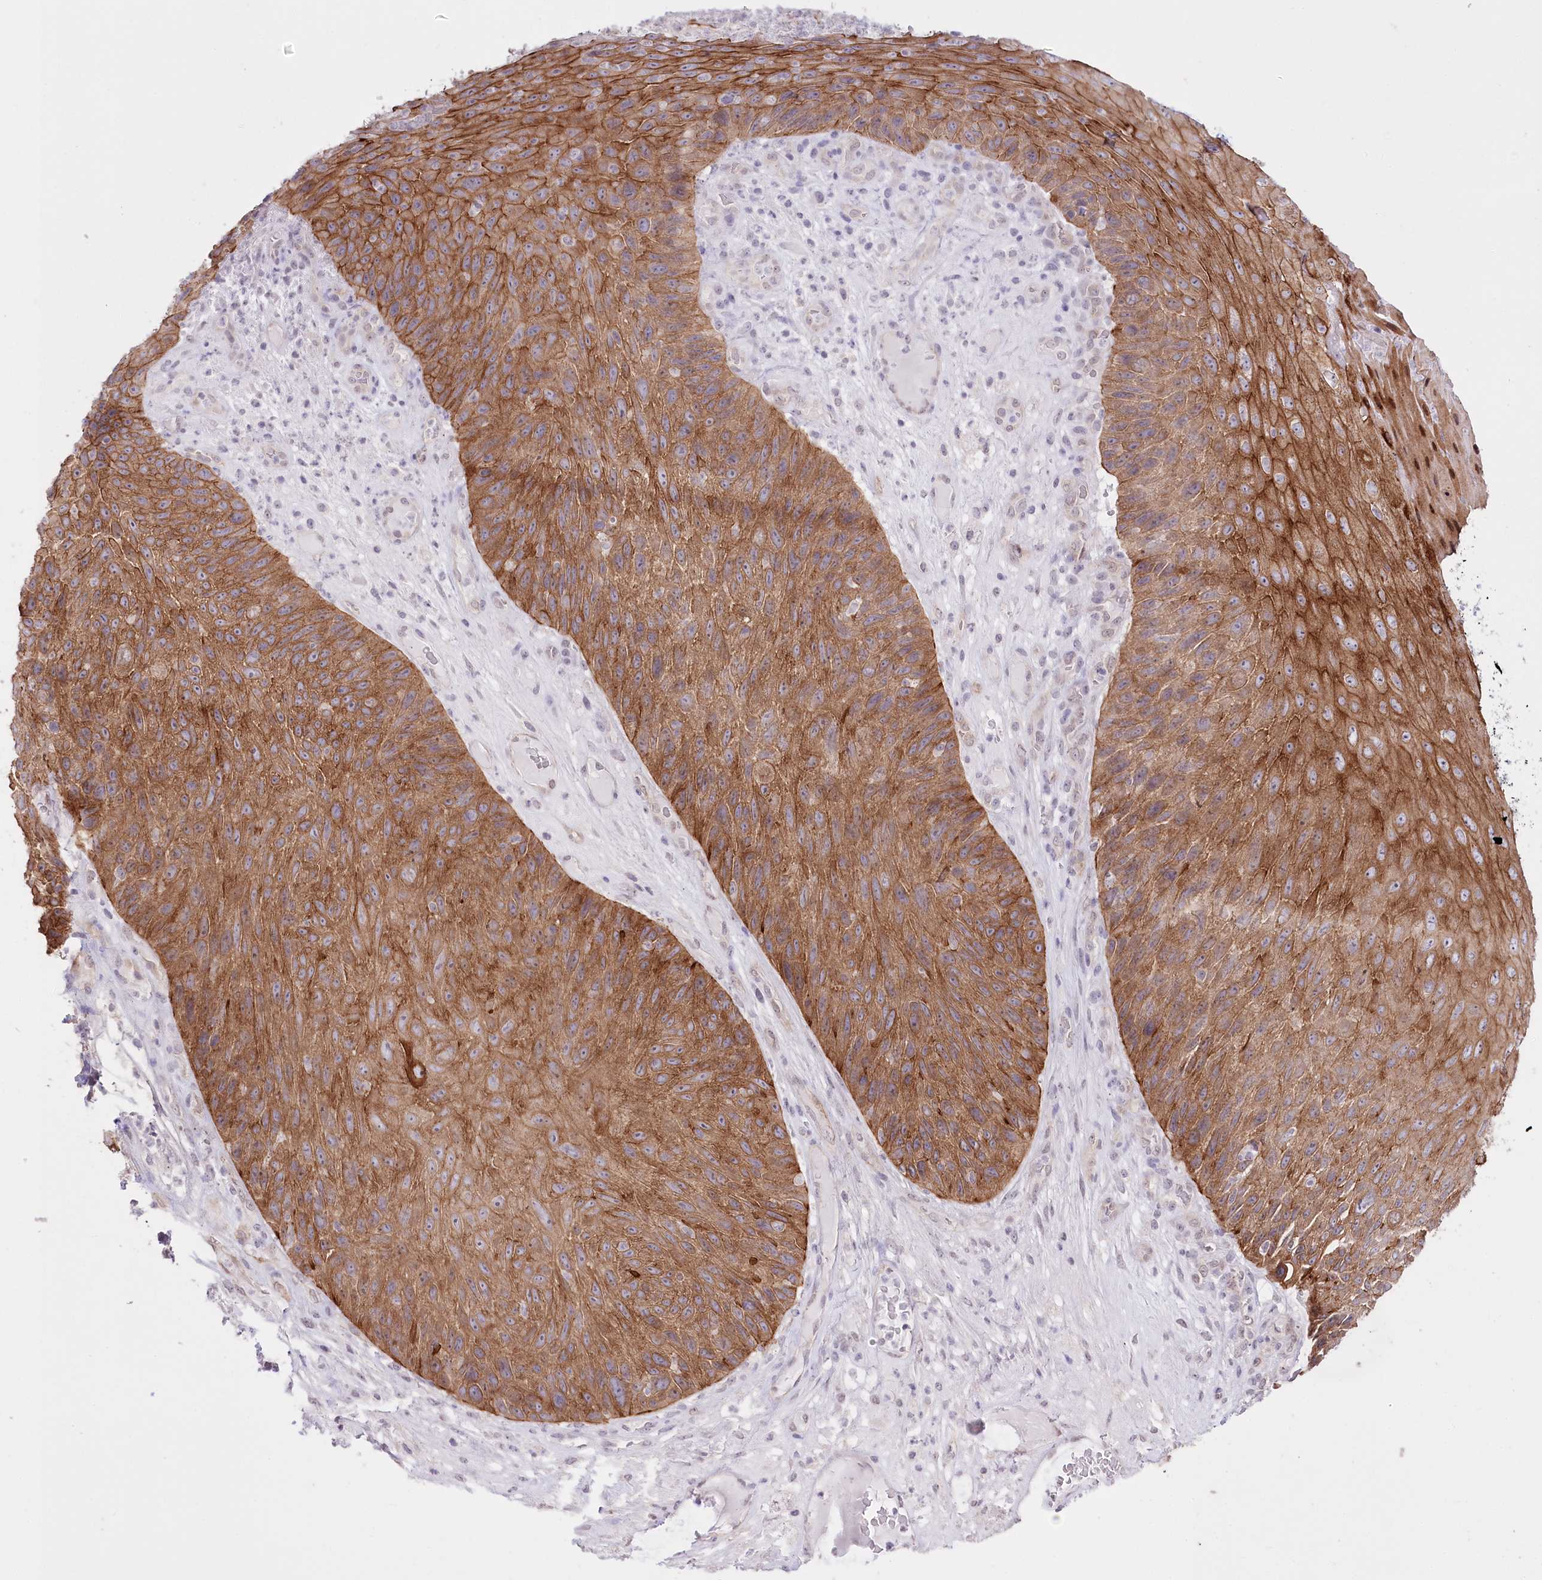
{"staining": {"intensity": "moderate", "quantity": ">75%", "location": "cytoplasmic/membranous"}, "tissue": "skin cancer", "cell_type": "Tumor cells", "image_type": "cancer", "snomed": [{"axis": "morphology", "description": "Squamous cell carcinoma, NOS"}, {"axis": "topography", "description": "Skin"}], "caption": "Immunohistochemical staining of squamous cell carcinoma (skin) exhibits medium levels of moderate cytoplasmic/membranous positivity in about >75% of tumor cells. The protein is stained brown, and the nuclei are stained in blue (DAB IHC with brightfield microscopy, high magnification).", "gene": "SLC39A10", "patient": {"sex": "female", "age": 88}}